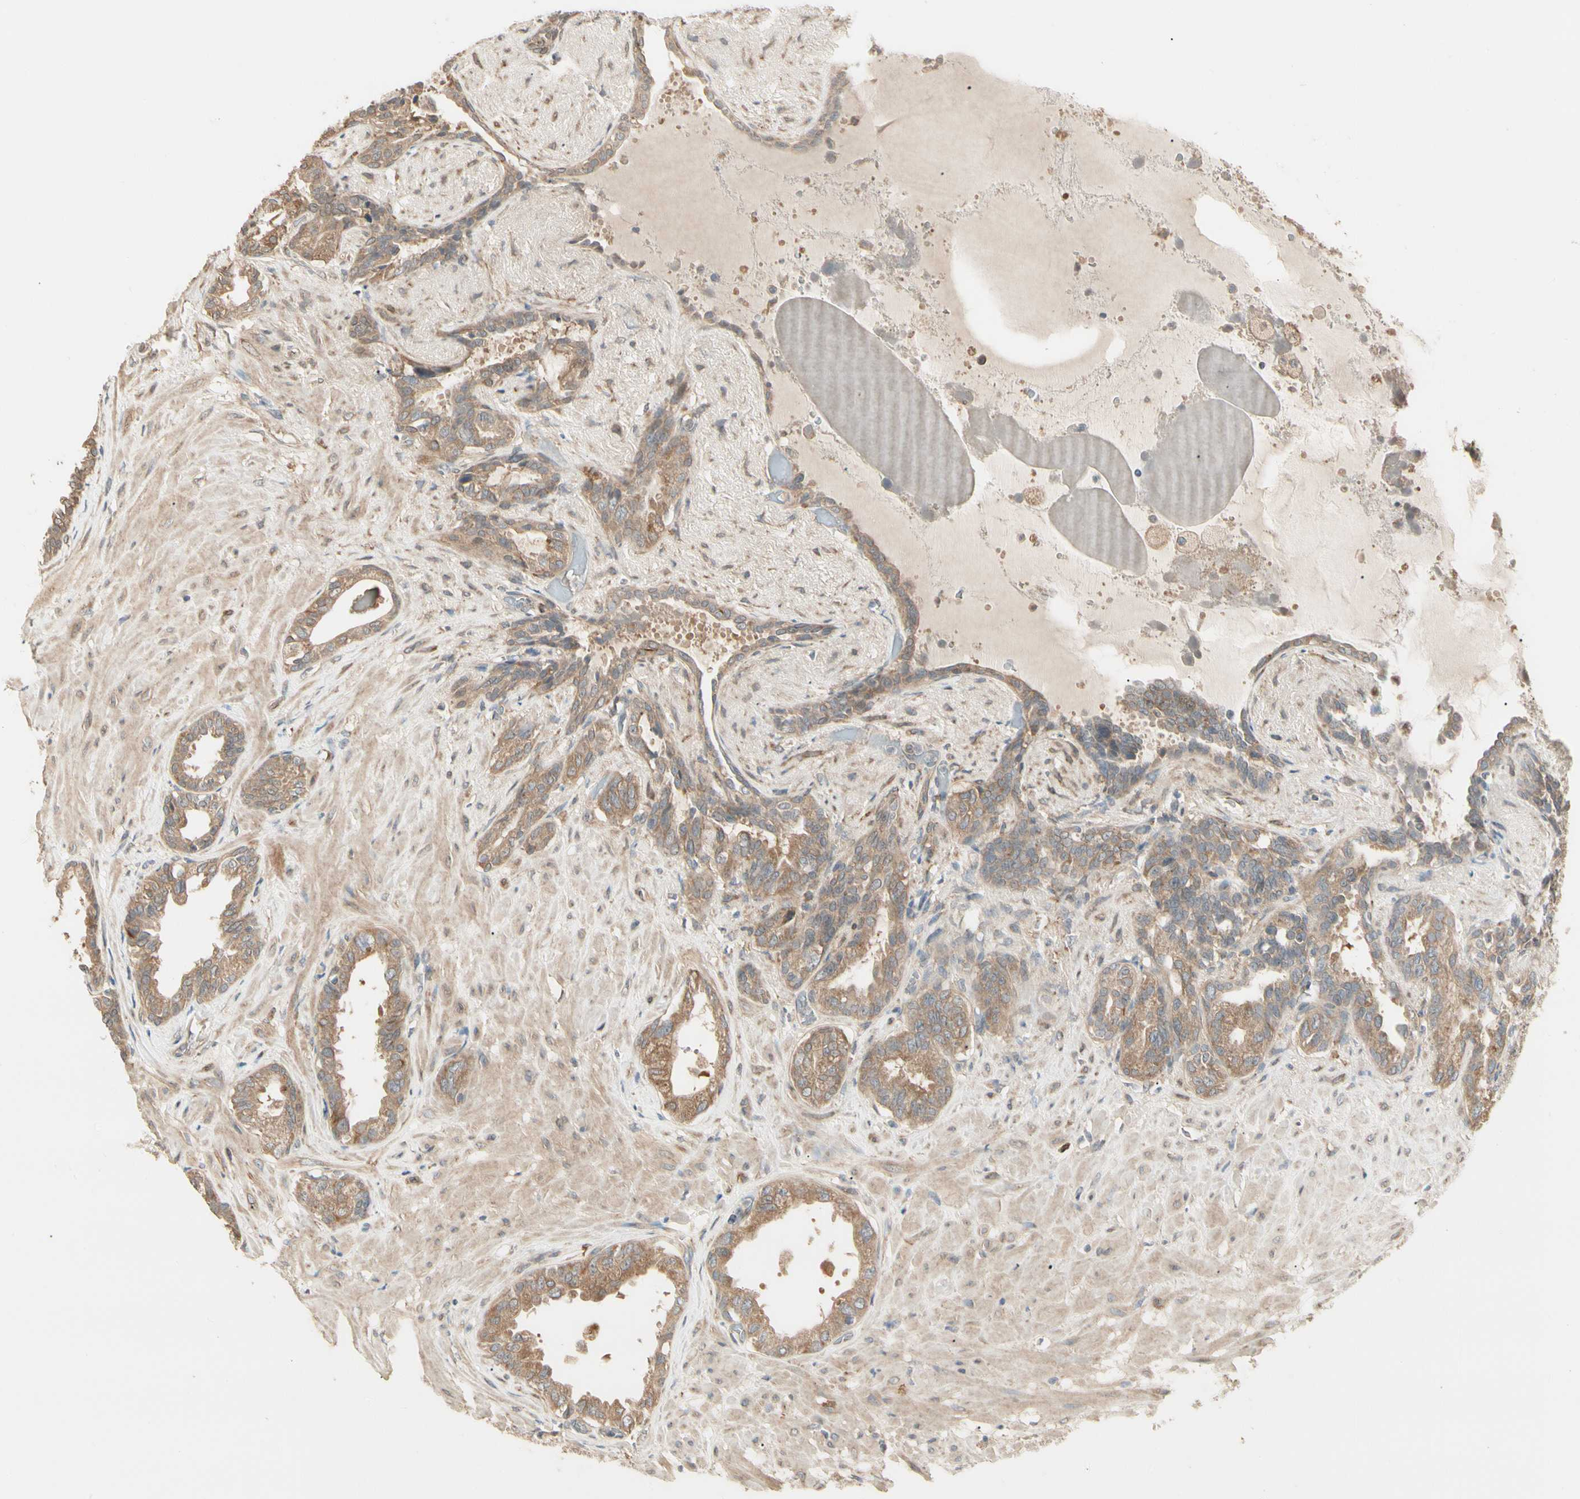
{"staining": {"intensity": "moderate", "quantity": ">75%", "location": "cytoplasmic/membranous"}, "tissue": "seminal vesicle", "cell_type": "Glandular cells", "image_type": "normal", "snomed": [{"axis": "morphology", "description": "Normal tissue, NOS"}, {"axis": "topography", "description": "Seminal veicle"}], "caption": "Seminal vesicle stained with a brown dye demonstrates moderate cytoplasmic/membranous positive positivity in approximately >75% of glandular cells.", "gene": "IRAG1", "patient": {"sex": "male", "age": 61}}